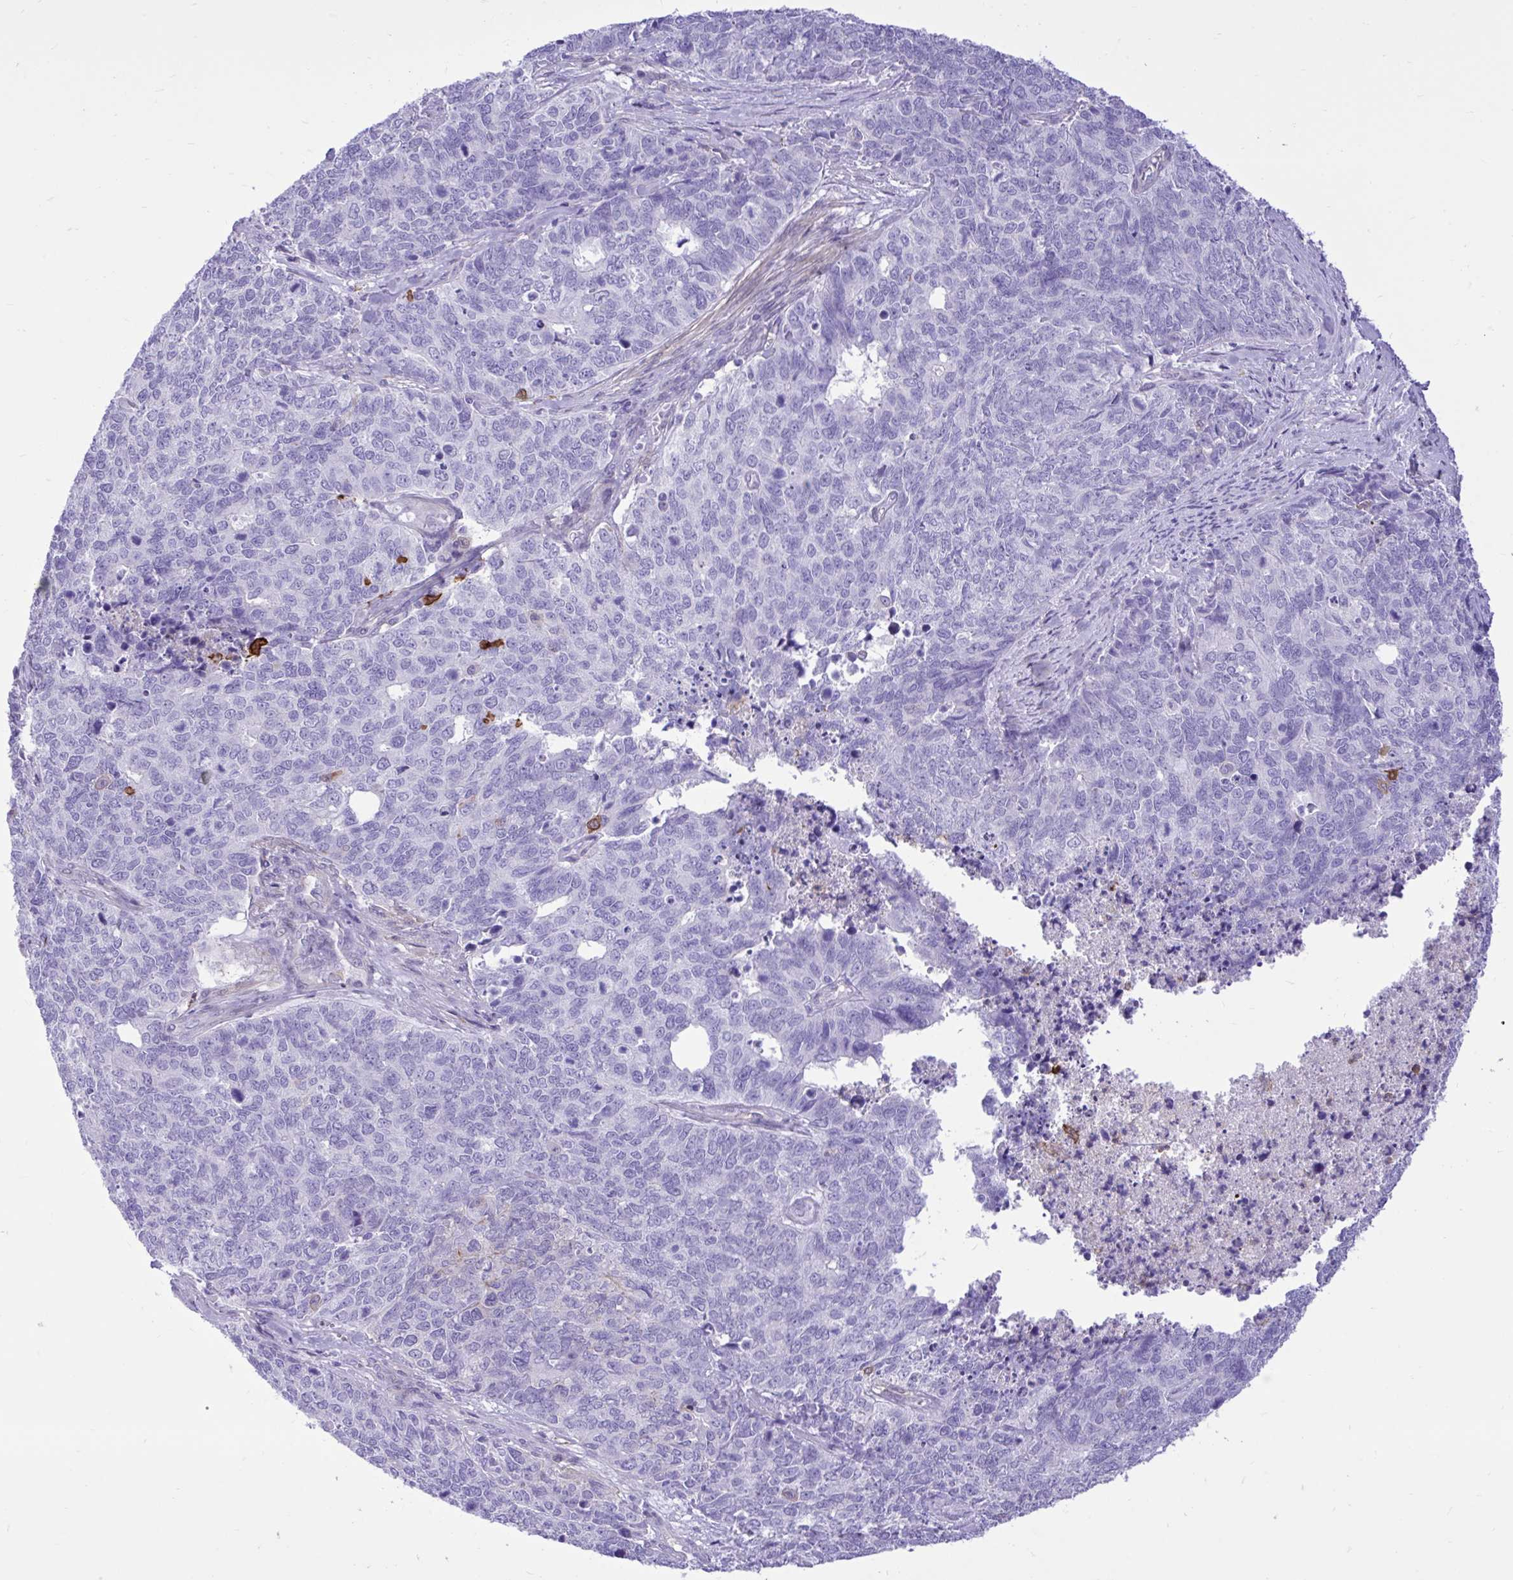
{"staining": {"intensity": "negative", "quantity": "none", "location": "none"}, "tissue": "cervical cancer", "cell_type": "Tumor cells", "image_type": "cancer", "snomed": [{"axis": "morphology", "description": "Adenocarcinoma, NOS"}, {"axis": "topography", "description": "Cervix"}], "caption": "Immunohistochemical staining of cervical adenocarcinoma displays no significant positivity in tumor cells.", "gene": "TLR7", "patient": {"sex": "female", "age": 63}}